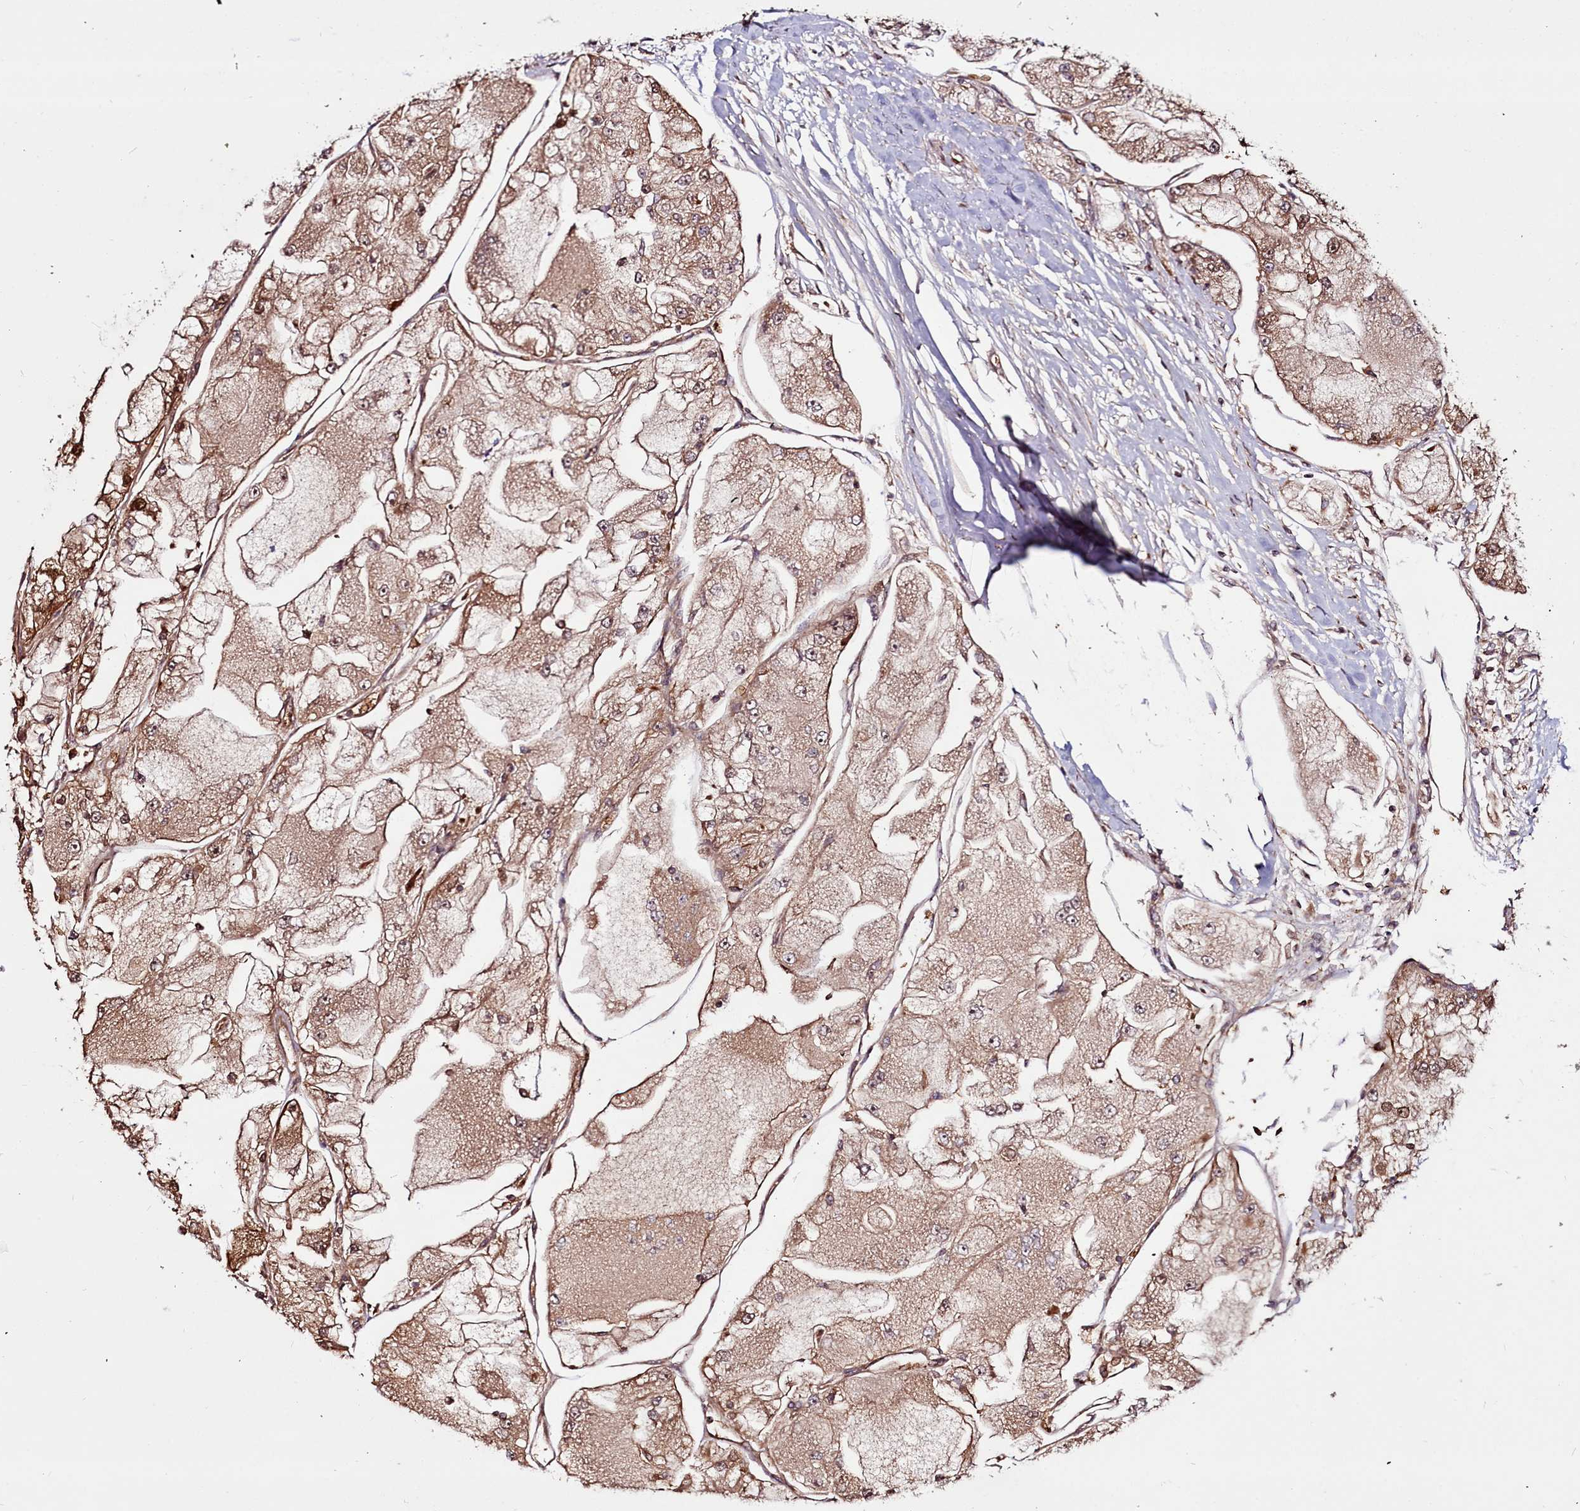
{"staining": {"intensity": "moderate", "quantity": ">75%", "location": "cytoplasmic/membranous,nuclear"}, "tissue": "renal cancer", "cell_type": "Tumor cells", "image_type": "cancer", "snomed": [{"axis": "morphology", "description": "Adenocarcinoma, NOS"}, {"axis": "topography", "description": "Kidney"}], "caption": "Immunohistochemistry (IHC) (DAB (3,3'-diaminobenzidine)) staining of human renal cancer (adenocarcinoma) reveals moderate cytoplasmic/membranous and nuclear protein expression in about >75% of tumor cells.", "gene": "CLK3", "patient": {"sex": "female", "age": 72}}